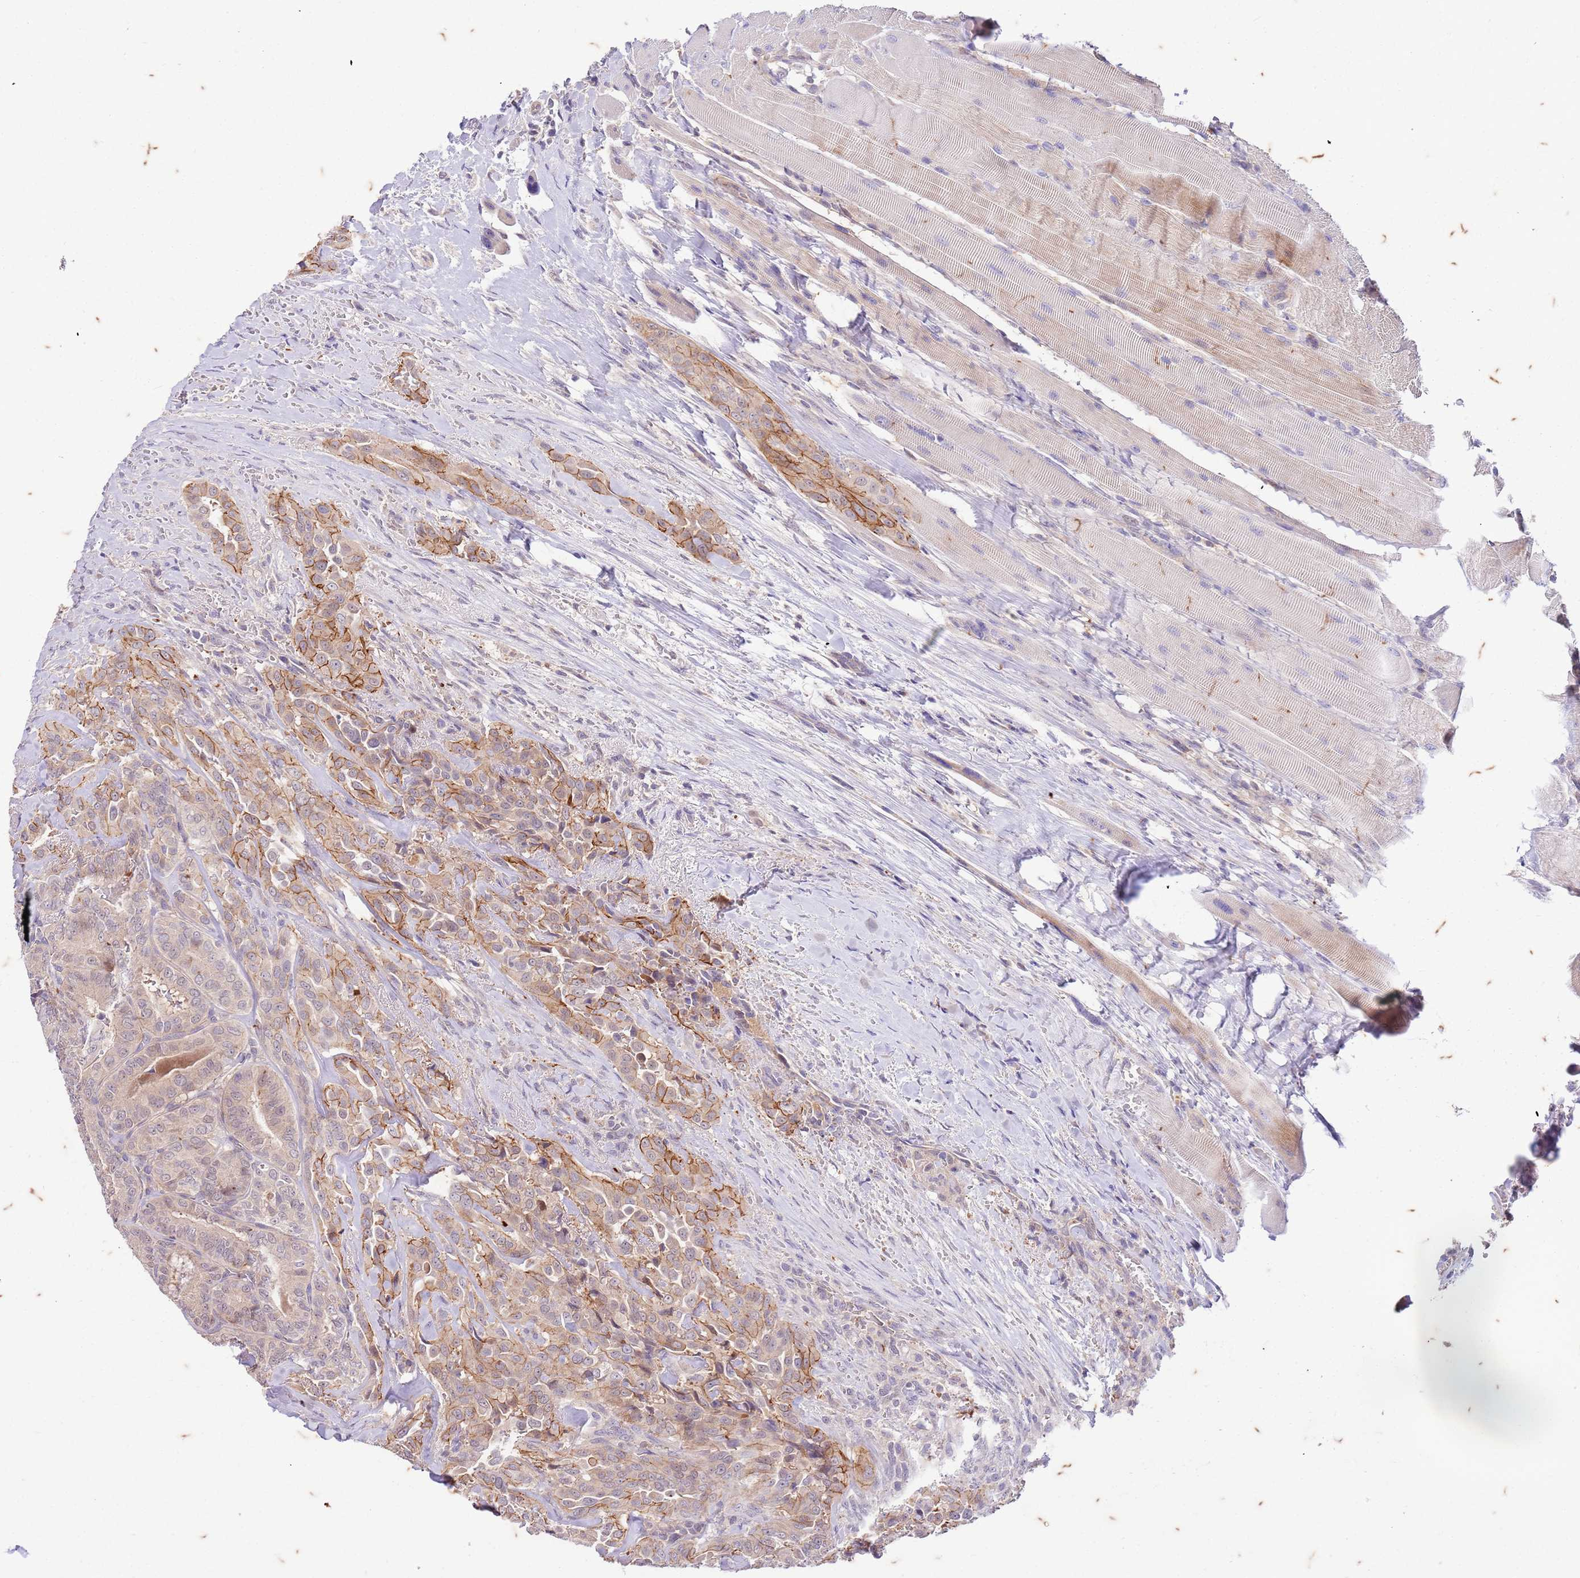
{"staining": {"intensity": "moderate", "quantity": "25%-75%", "location": "cytoplasmic/membranous"}, "tissue": "thyroid cancer", "cell_type": "Tumor cells", "image_type": "cancer", "snomed": [{"axis": "morphology", "description": "Papillary adenocarcinoma, NOS"}, {"axis": "topography", "description": "Thyroid gland"}], "caption": "Thyroid cancer was stained to show a protein in brown. There is medium levels of moderate cytoplasmic/membranous staining in approximately 25%-75% of tumor cells.", "gene": "RAPGEF3", "patient": {"sex": "male", "age": 61}}